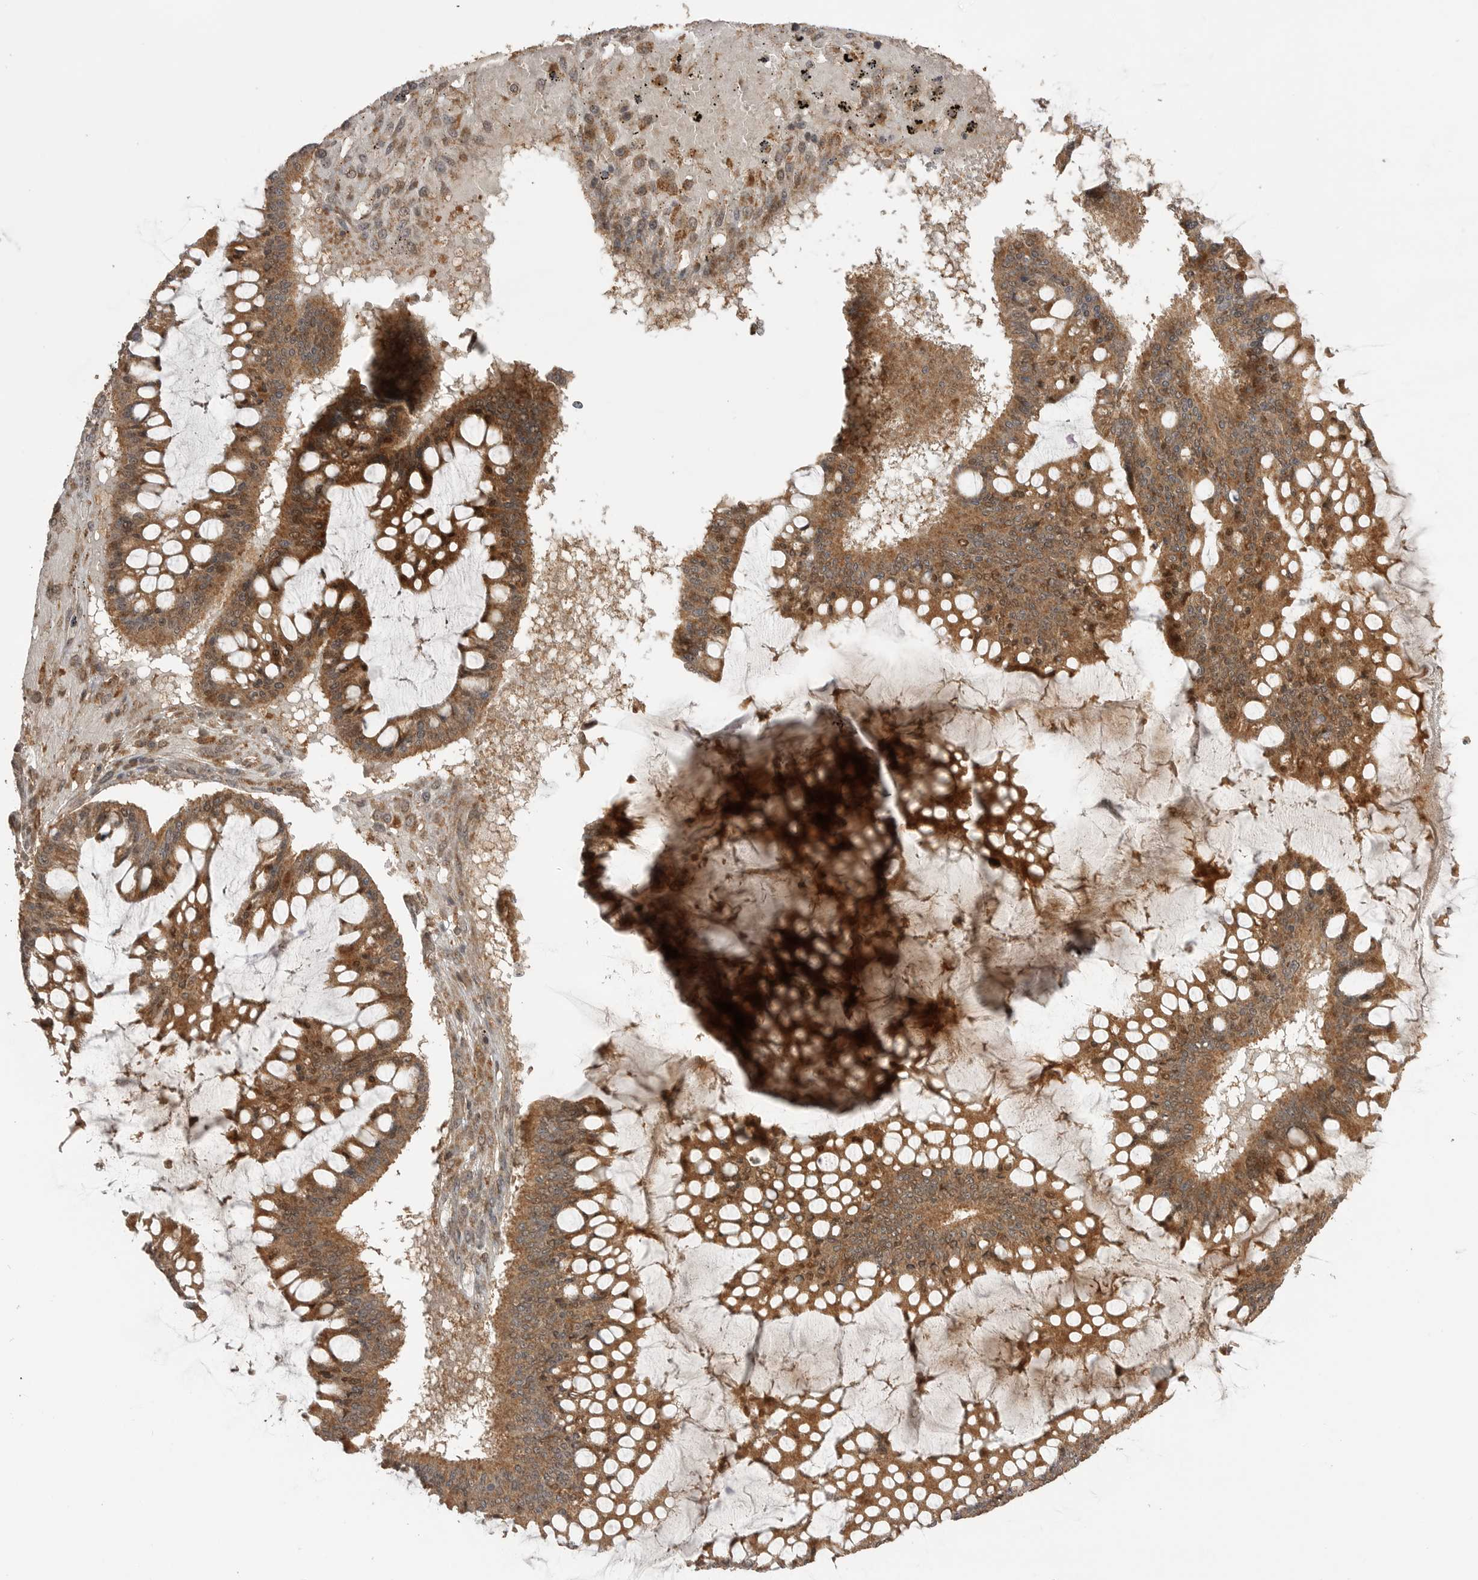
{"staining": {"intensity": "moderate", "quantity": ">75%", "location": "cytoplasmic/membranous,nuclear"}, "tissue": "ovarian cancer", "cell_type": "Tumor cells", "image_type": "cancer", "snomed": [{"axis": "morphology", "description": "Cystadenocarcinoma, mucinous, NOS"}, {"axis": "topography", "description": "Ovary"}], "caption": "Ovarian cancer (mucinous cystadenocarcinoma) stained with IHC displays moderate cytoplasmic/membranous and nuclear positivity in approximately >75% of tumor cells.", "gene": "BOC", "patient": {"sex": "female", "age": 73}}